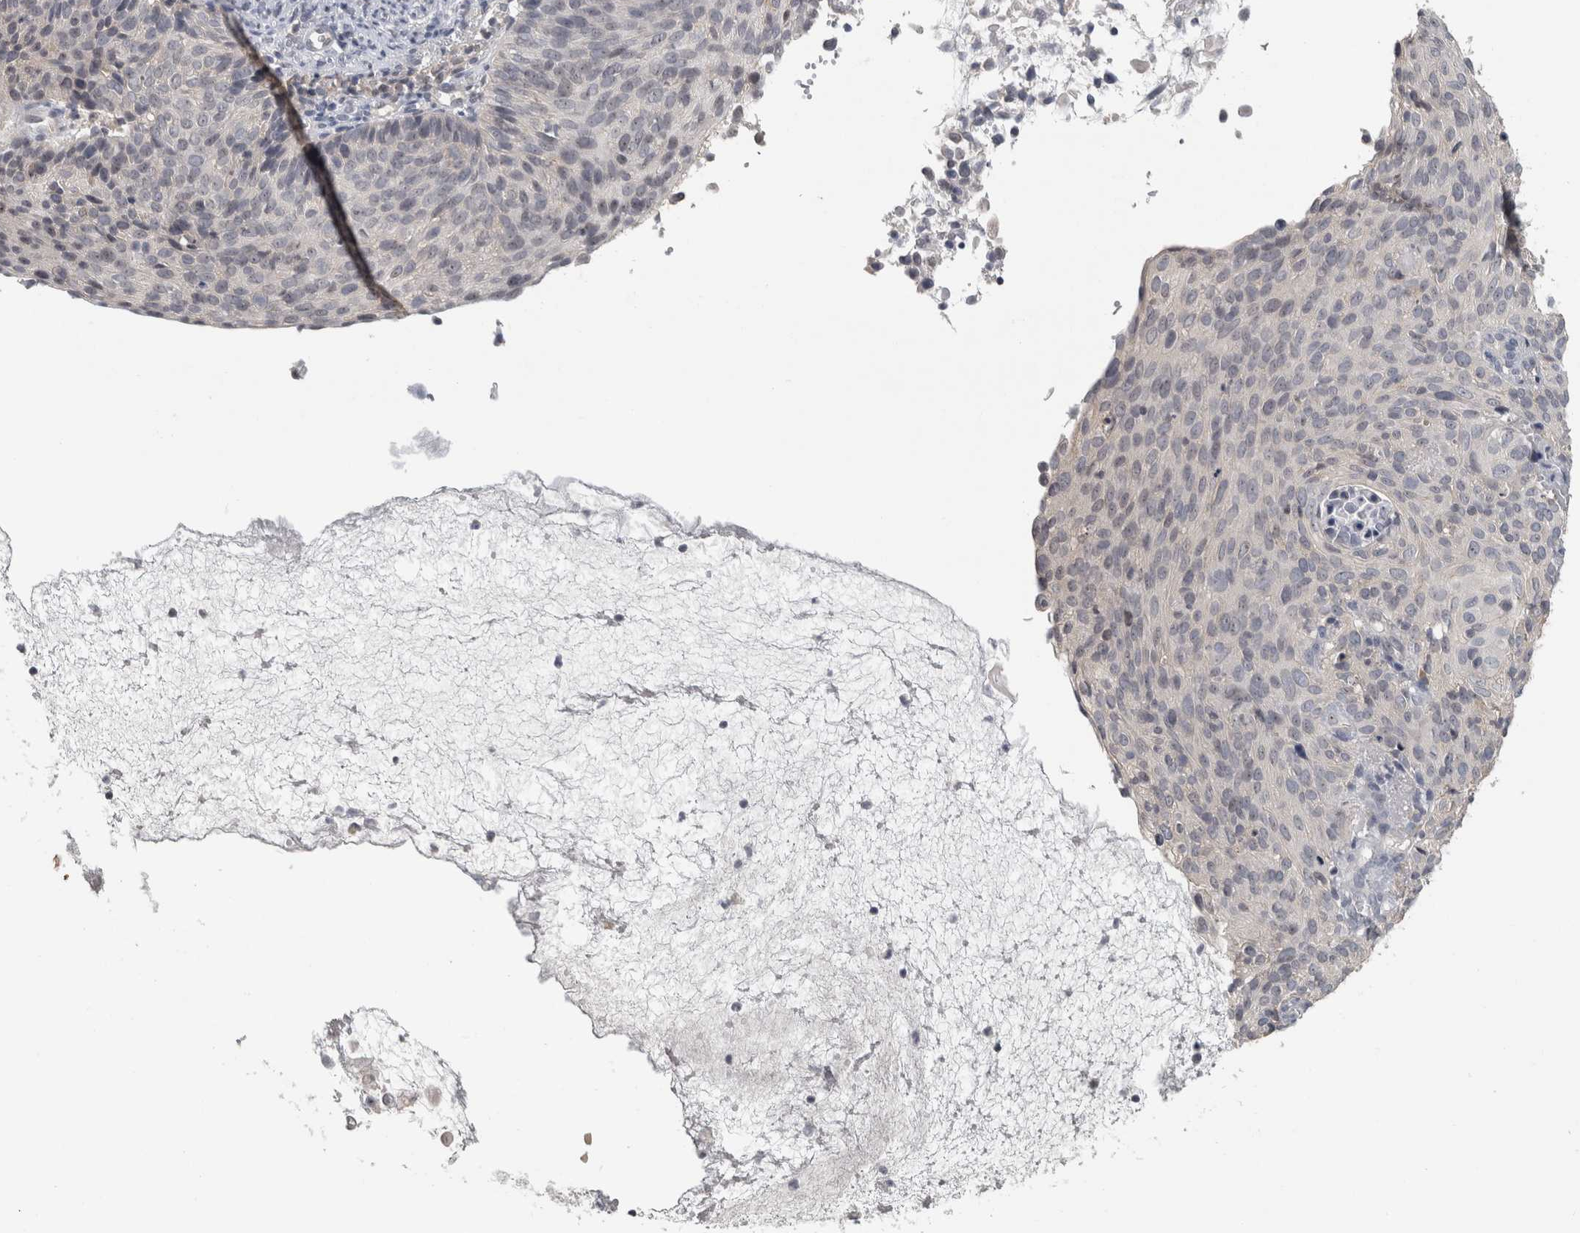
{"staining": {"intensity": "moderate", "quantity": "<25%", "location": "nuclear"}, "tissue": "cervical cancer", "cell_type": "Tumor cells", "image_type": "cancer", "snomed": [{"axis": "morphology", "description": "Squamous cell carcinoma, NOS"}, {"axis": "topography", "description": "Cervix"}], "caption": "Cervical squamous cell carcinoma stained for a protein displays moderate nuclear positivity in tumor cells. The staining is performed using DAB (3,3'-diaminobenzidine) brown chromogen to label protein expression. The nuclei are counter-stained blue using hematoxylin.", "gene": "RBM28", "patient": {"sex": "female", "age": 74}}